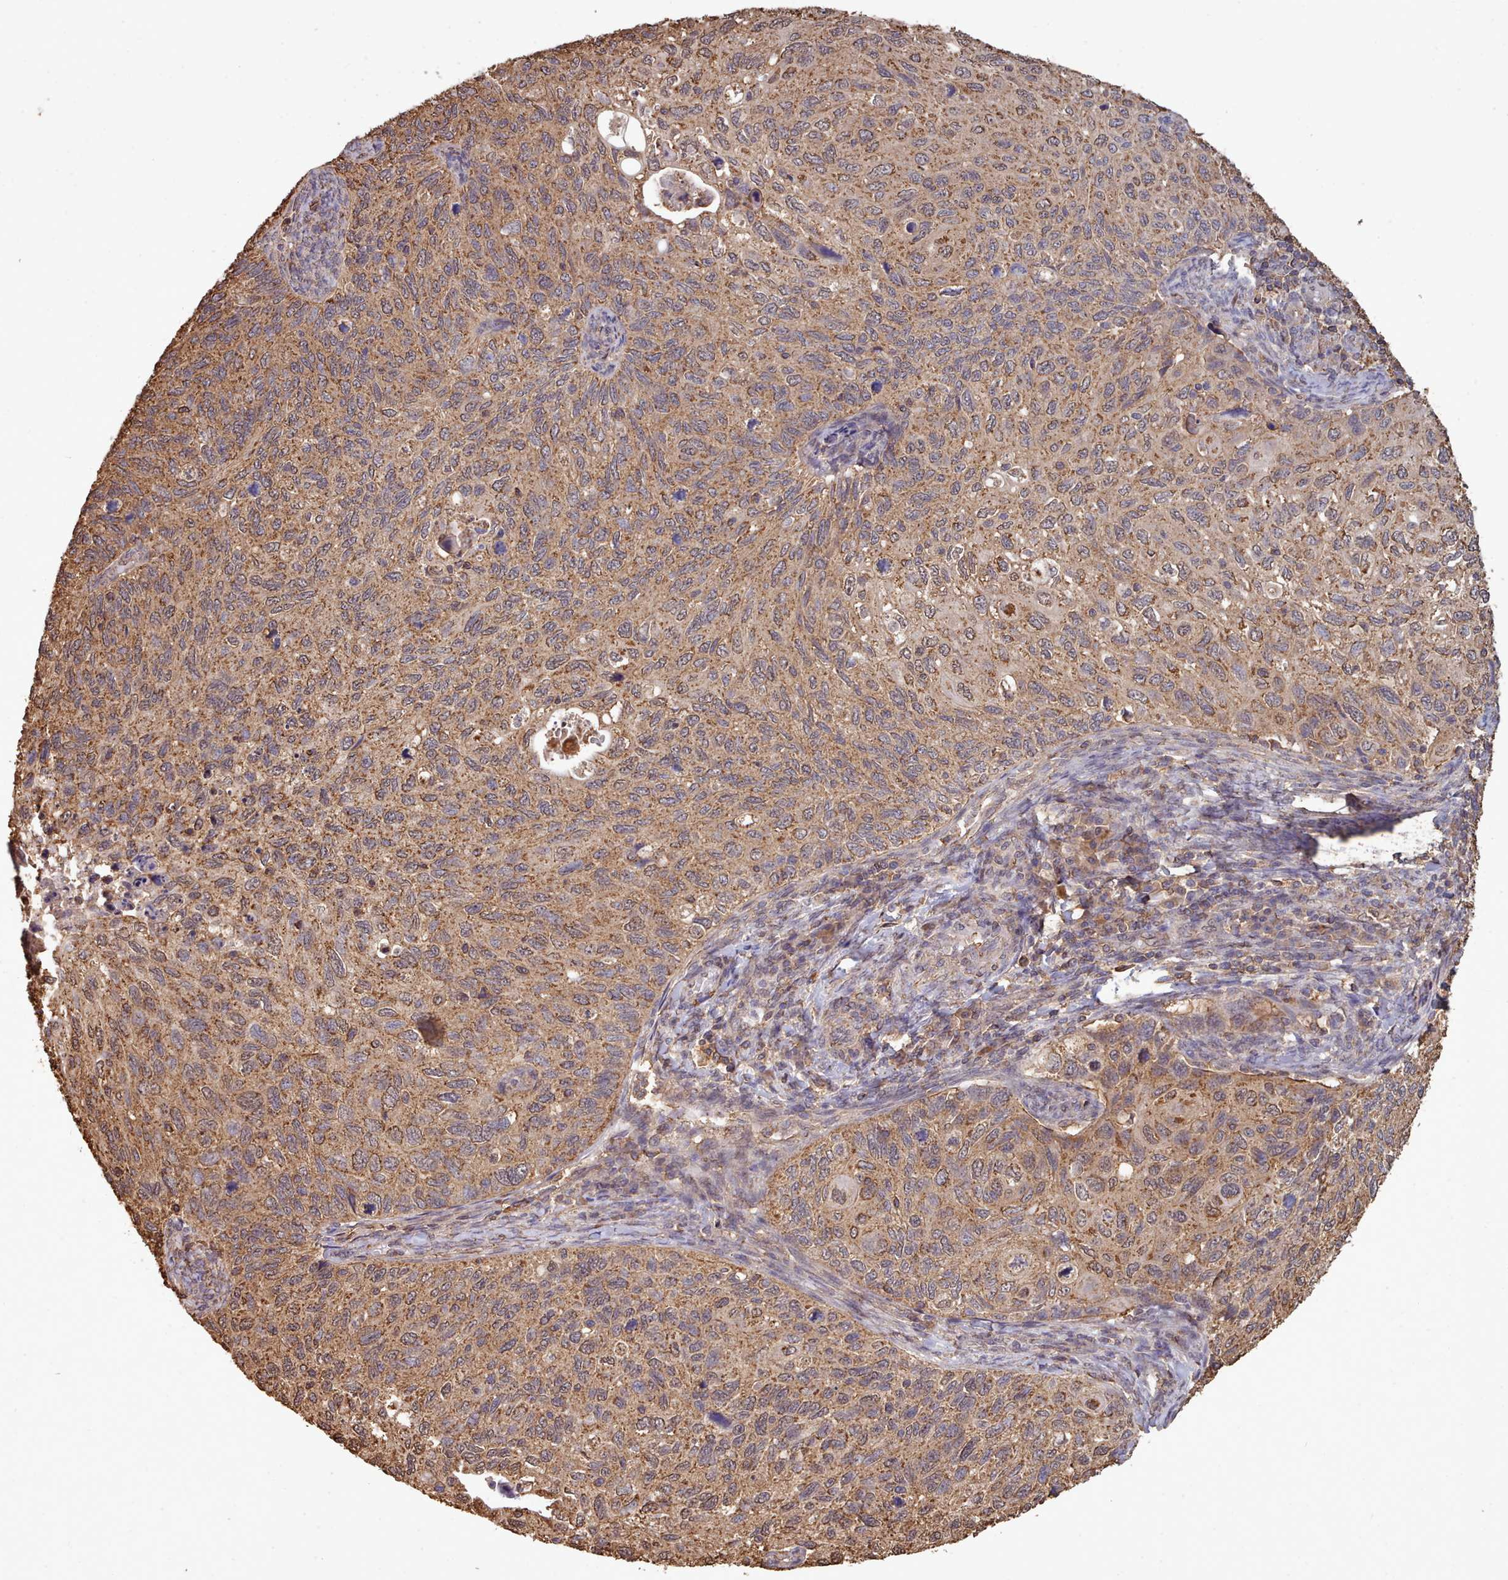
{"staining": {"intensity": "moderate", "quantity": ">75%", "location": "cytoplasmic/membranous,nuclear"}, "tissue": "cervical cancer", "cell_type": "Tumor cells", "image_type": "cancer", "snomed": [{"axis": "morphology", "description": "Squamous cell carcinoma, NOS"}, {"axis": "topography", "description": "Cervix"}], "caption": "Cervical cancer stained with DAB immunohistochemistry (IHC) displays medium levels of moderate cytoplasmic/membranous and nuclear positivity in approximately >75% of tumor cells. The protein is stained brown, and the nuclei are stained in blue (DAB (3,3'-diaminobenzidine) IHC with brightfield microscopy, high magnification).", "gene": "METRN", "patient": {"sex": "female", "age": 70}}